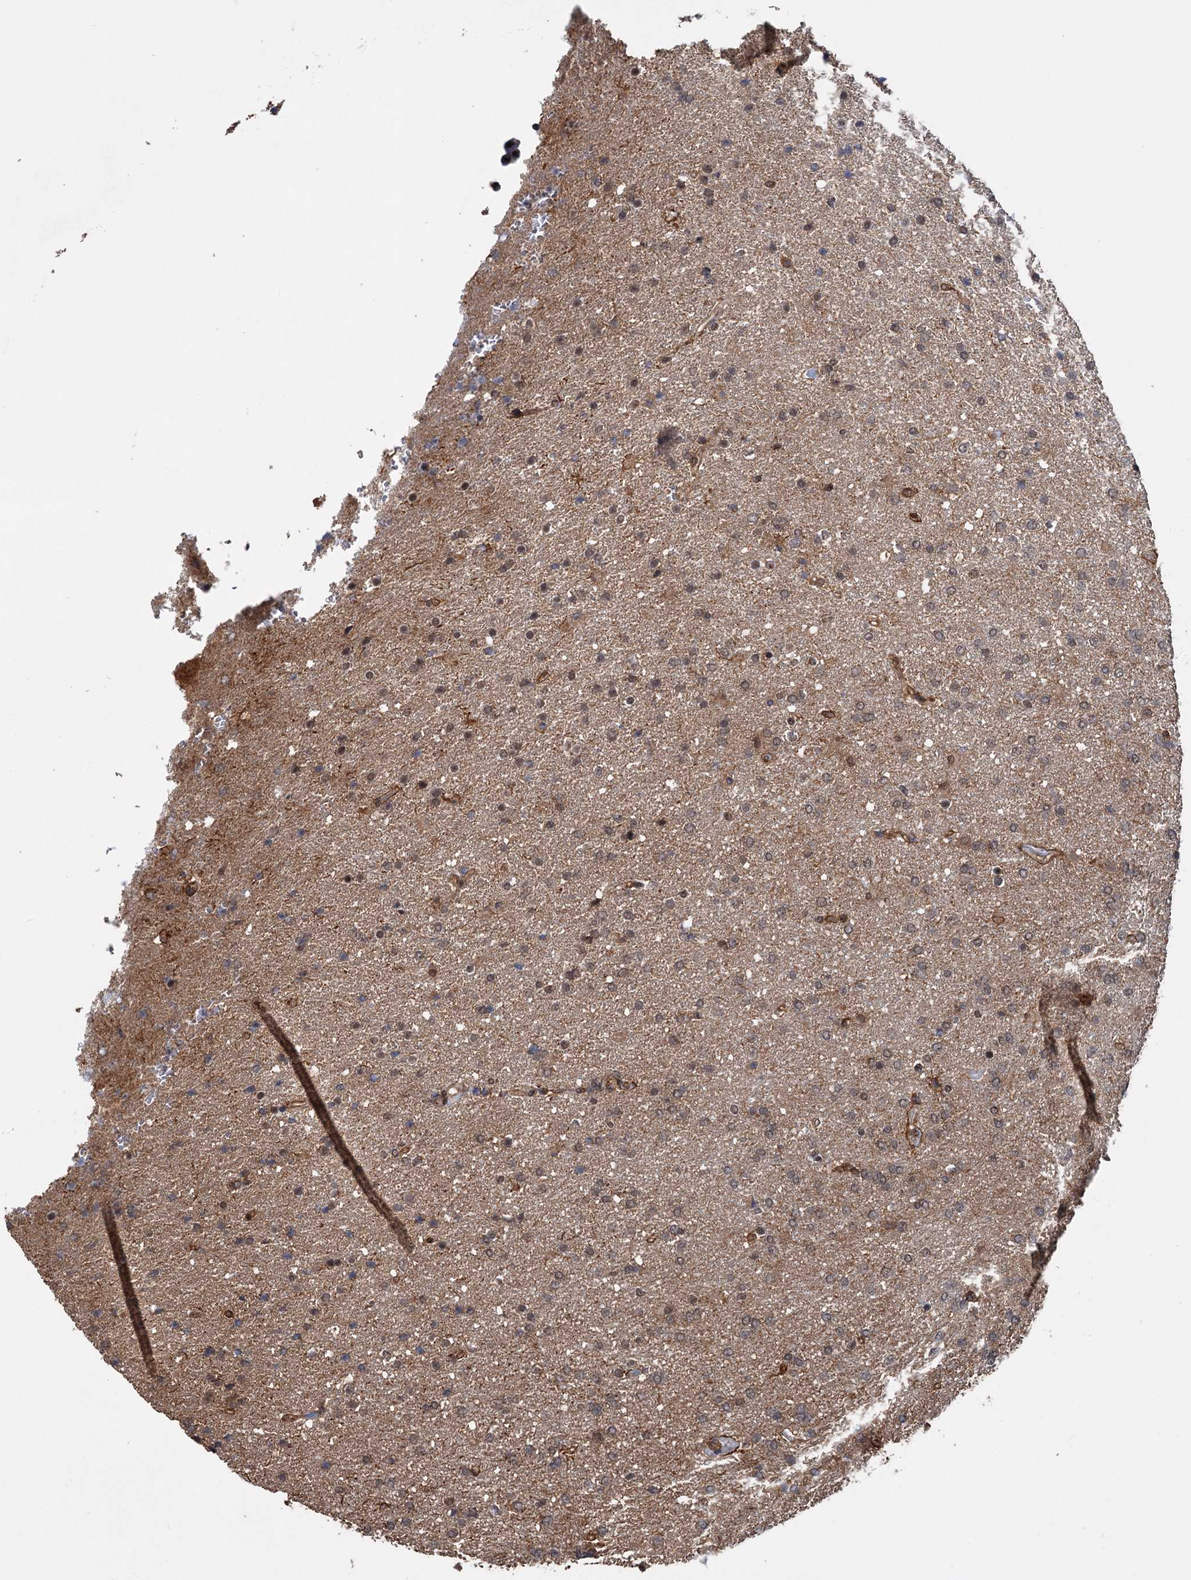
{"staining": {"intensity": "weak", "quantity": "25%-75%", "location": "cytoplasmic/membranous"}, "tissue": "glioma", "cell_type": "Tumor cells", "image_type": "cancer", "snomed": [{"axis": "morphology", "description": "Glioma, malignant, High grade"}, {"axis": "topography", "description": "Brain"}], "caption": "Immunohistochemical staining of malignant glioma (high-grade) reveals low levels of weak cytoplasmic/membranous expression in approximately 25%-75% of tumor cells.", "gene": "KANSL2", "patient": {"sex": "male", "age": 72}}